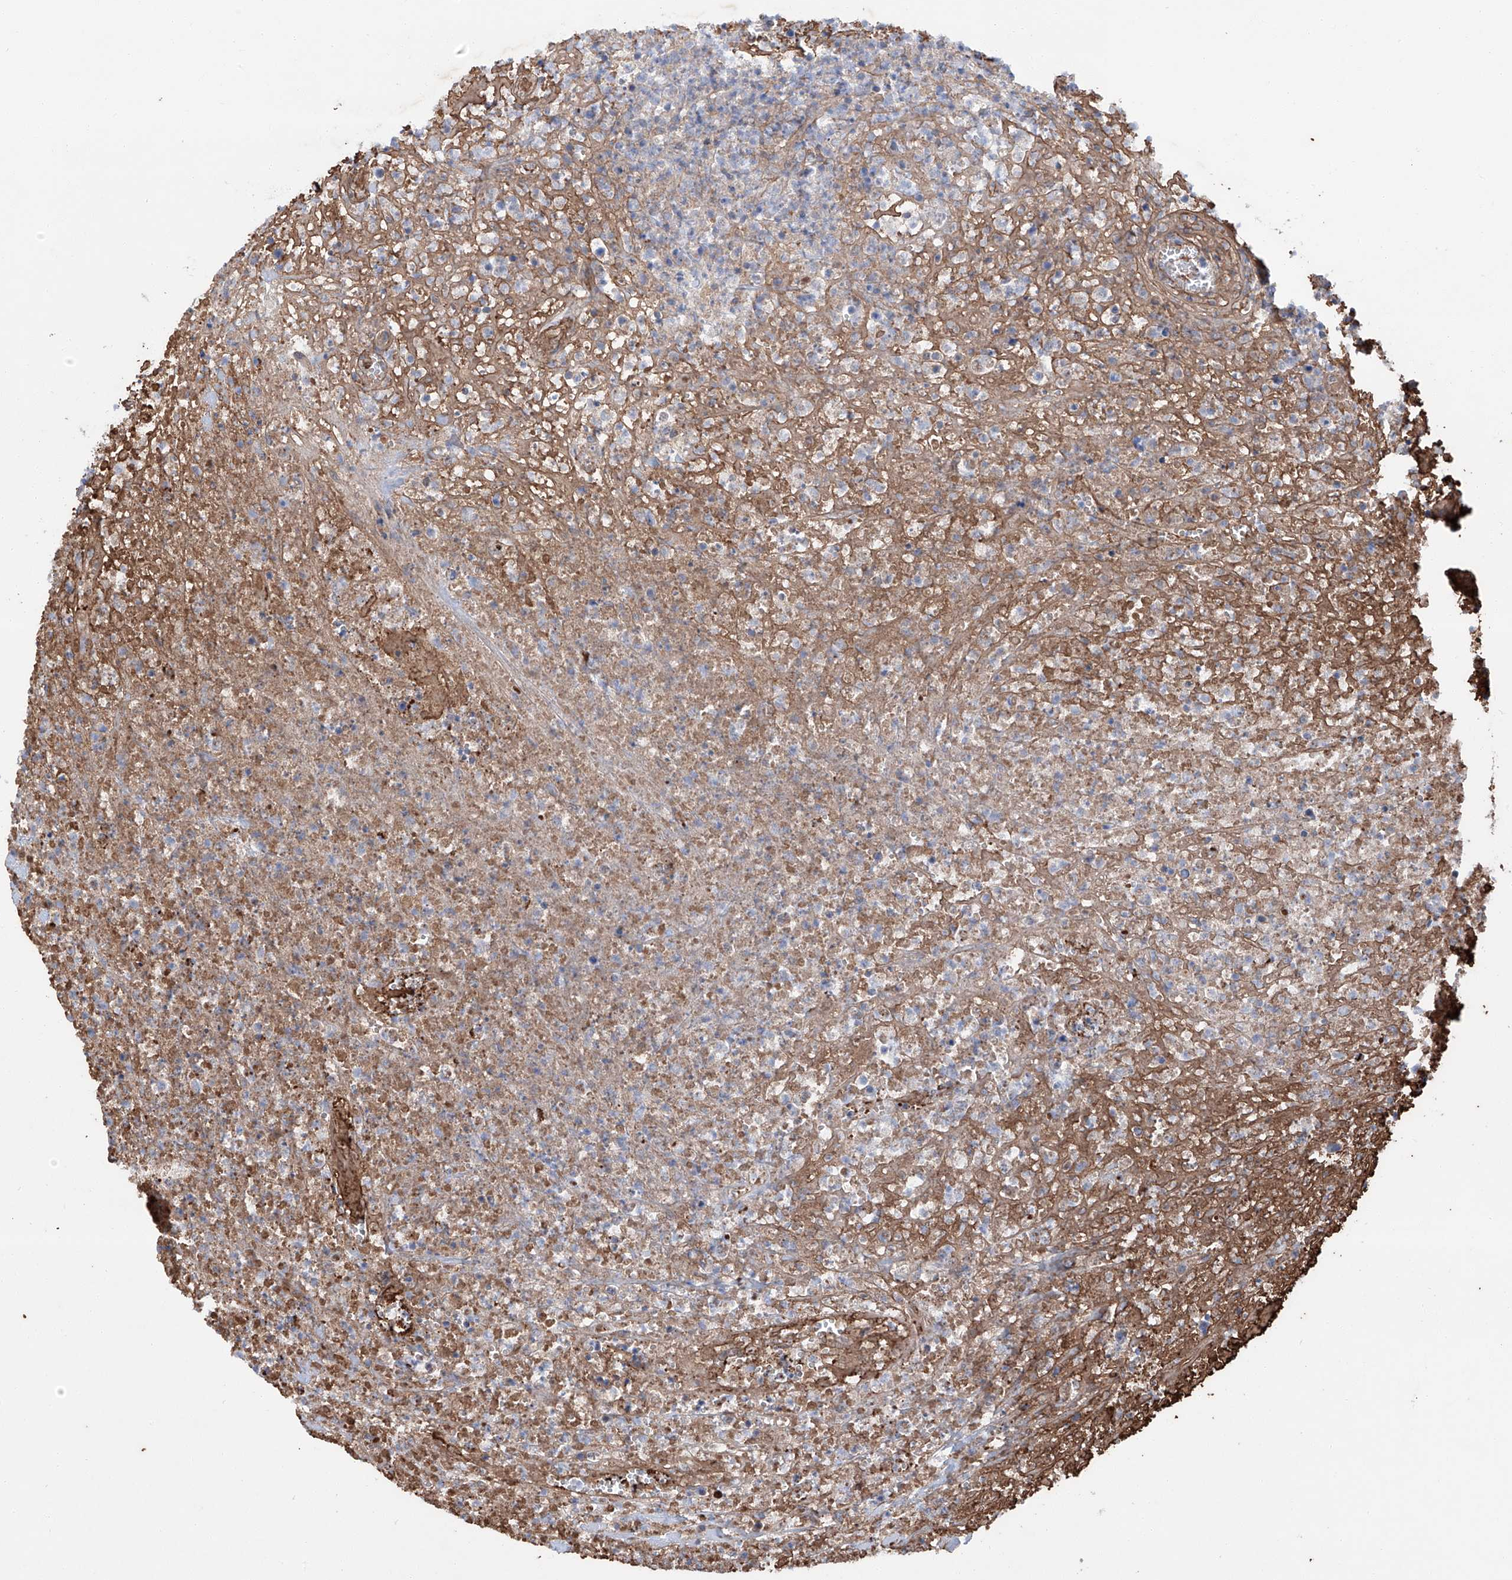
{"staining": {"intensity": "weak", "quantity": "<25%", "location": "cytoplasmic/membranous"}, "tissue": "lymphoma", "cell_type": "Tumor cells", "image_type": "cancer", "snomed": [{"axis": "morphology", "description": "Malignant lymphoma, non-Hodgkin's type, High grade"}, {"axis": "topography", "description": "Colon"}], "caption": "Immunohistochemical staining of high-grade malignant lymphoma, non-Hodgkin's type reveals no significant staining in tumor cells.", "gene": "SIX4", "patient": {"sex": "female", "age": 53}}